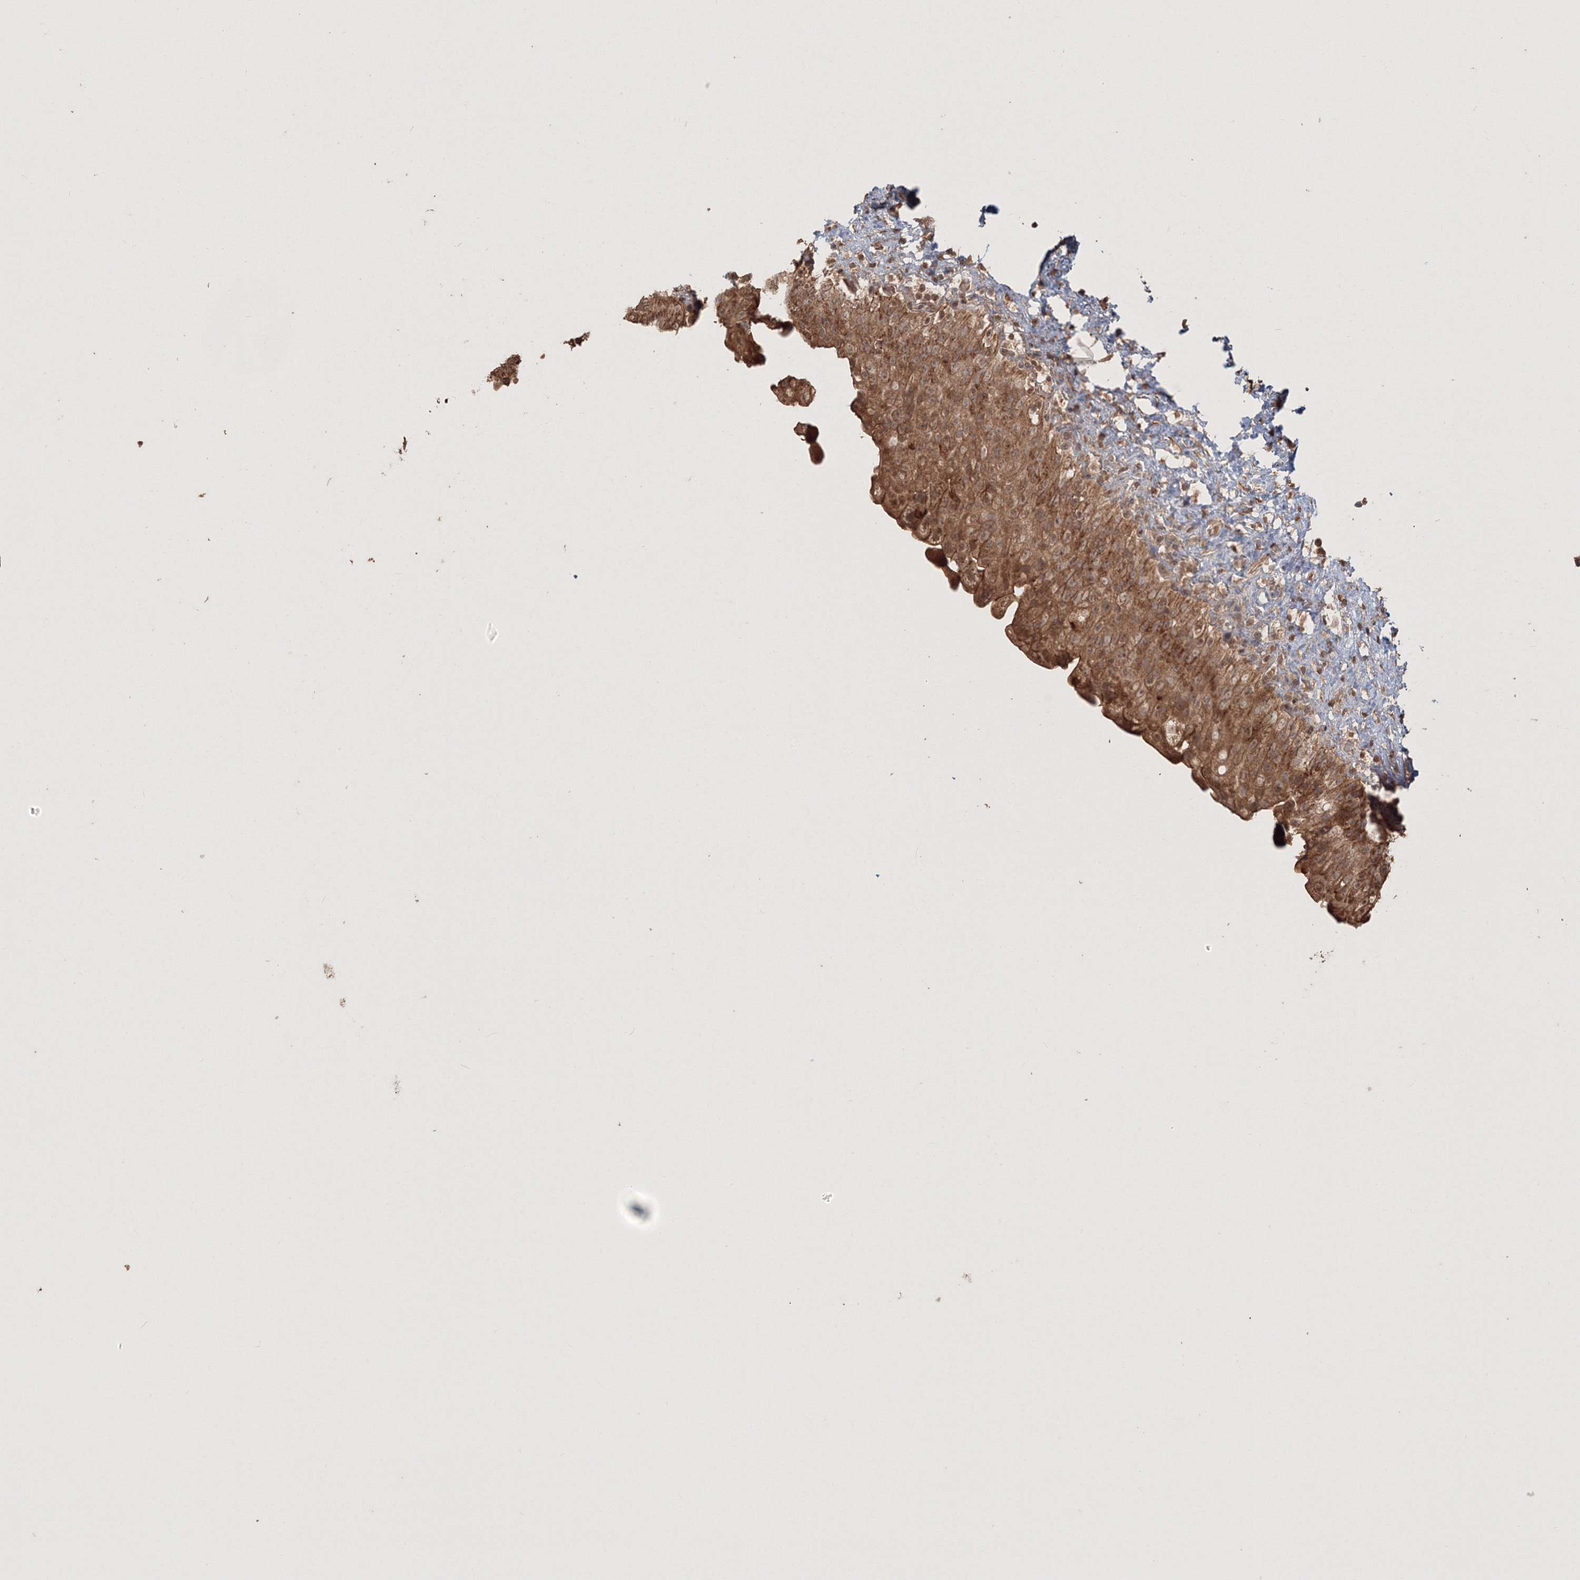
{"staining": {"intensity": "moderate", "quantity": ">75%", "location": "cytoplasmic/membranous"}, "tissue": "urinary bladder", "cell_type": "Urothelial cells", "image_type": "normal", "snomed": [{"axis": "morphology", "description": "Normal tissue, NOS"}, {"axis": "topography", "description": "Urinary bladder"}], "caption": "IHC image of unremarkable urinary bladder: urinary bladder stained using immunohistochemistry (IHC) displays medium levels of moderate protein expression localized specifically in the cytoplasmic/membranous of urothelial cells, appearing as a cytoplasmic/membranous brown color.", "gene": "CCDC122", "patient": {"sex": "female", "age": 27}}